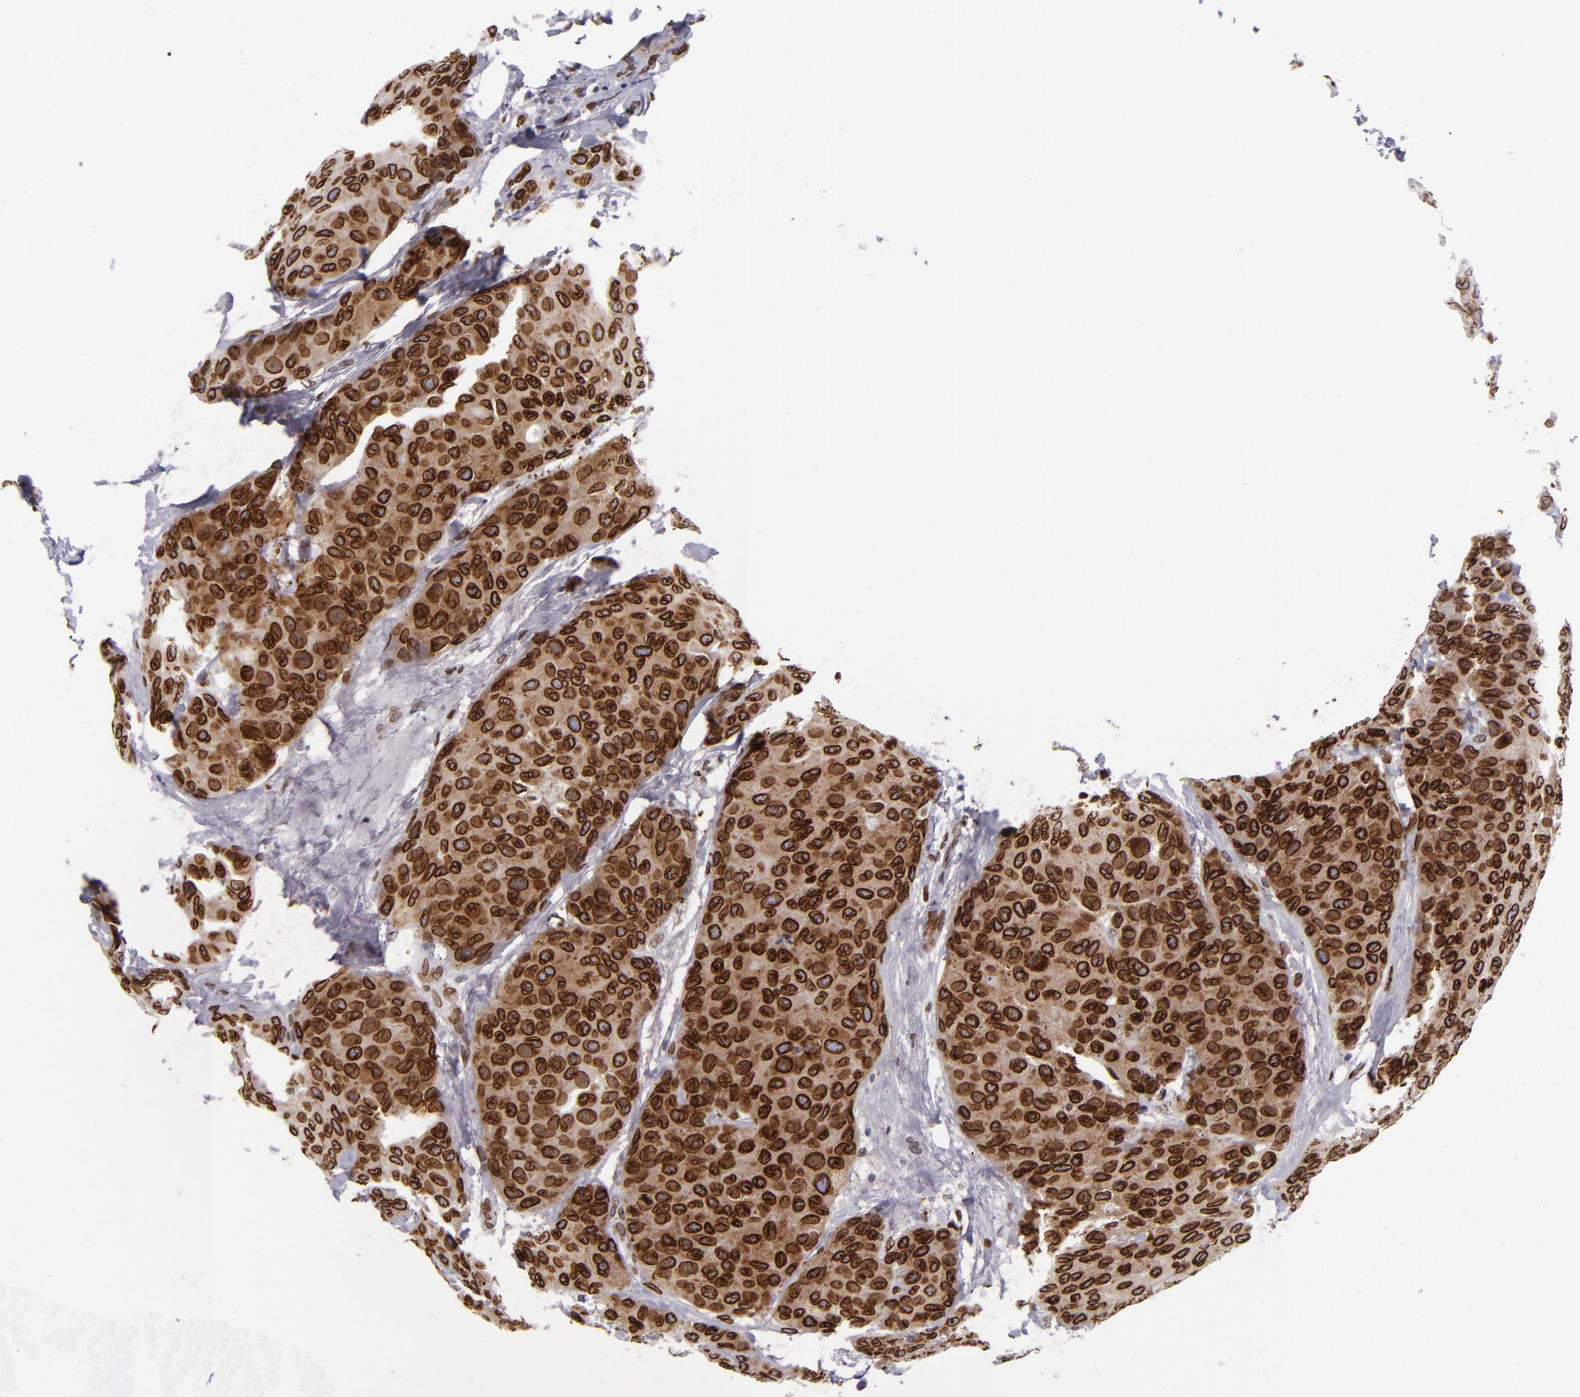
{"staining": {"intensity": "strong", "quantity": ">75%", "location": "nuclear"}, "tissue": "breast cancer", "cell_type": "Tumor cells", "image_type": "cancer", "snomed": [{"axis": "morphology", "description": "Duct carcinoma"}, {"axis": "topography", "description": "Breast"}], "caption": "The immunohistochemical stain shows strong nuclear positivity in tumor cells of breast cancer tissue. Using DAB (brown) and hematoxylin (blue) stains, captured at high magnification using brightfield microscopy.", "gene": "EMD", "patient": {"sex": "female", "age": 68}}